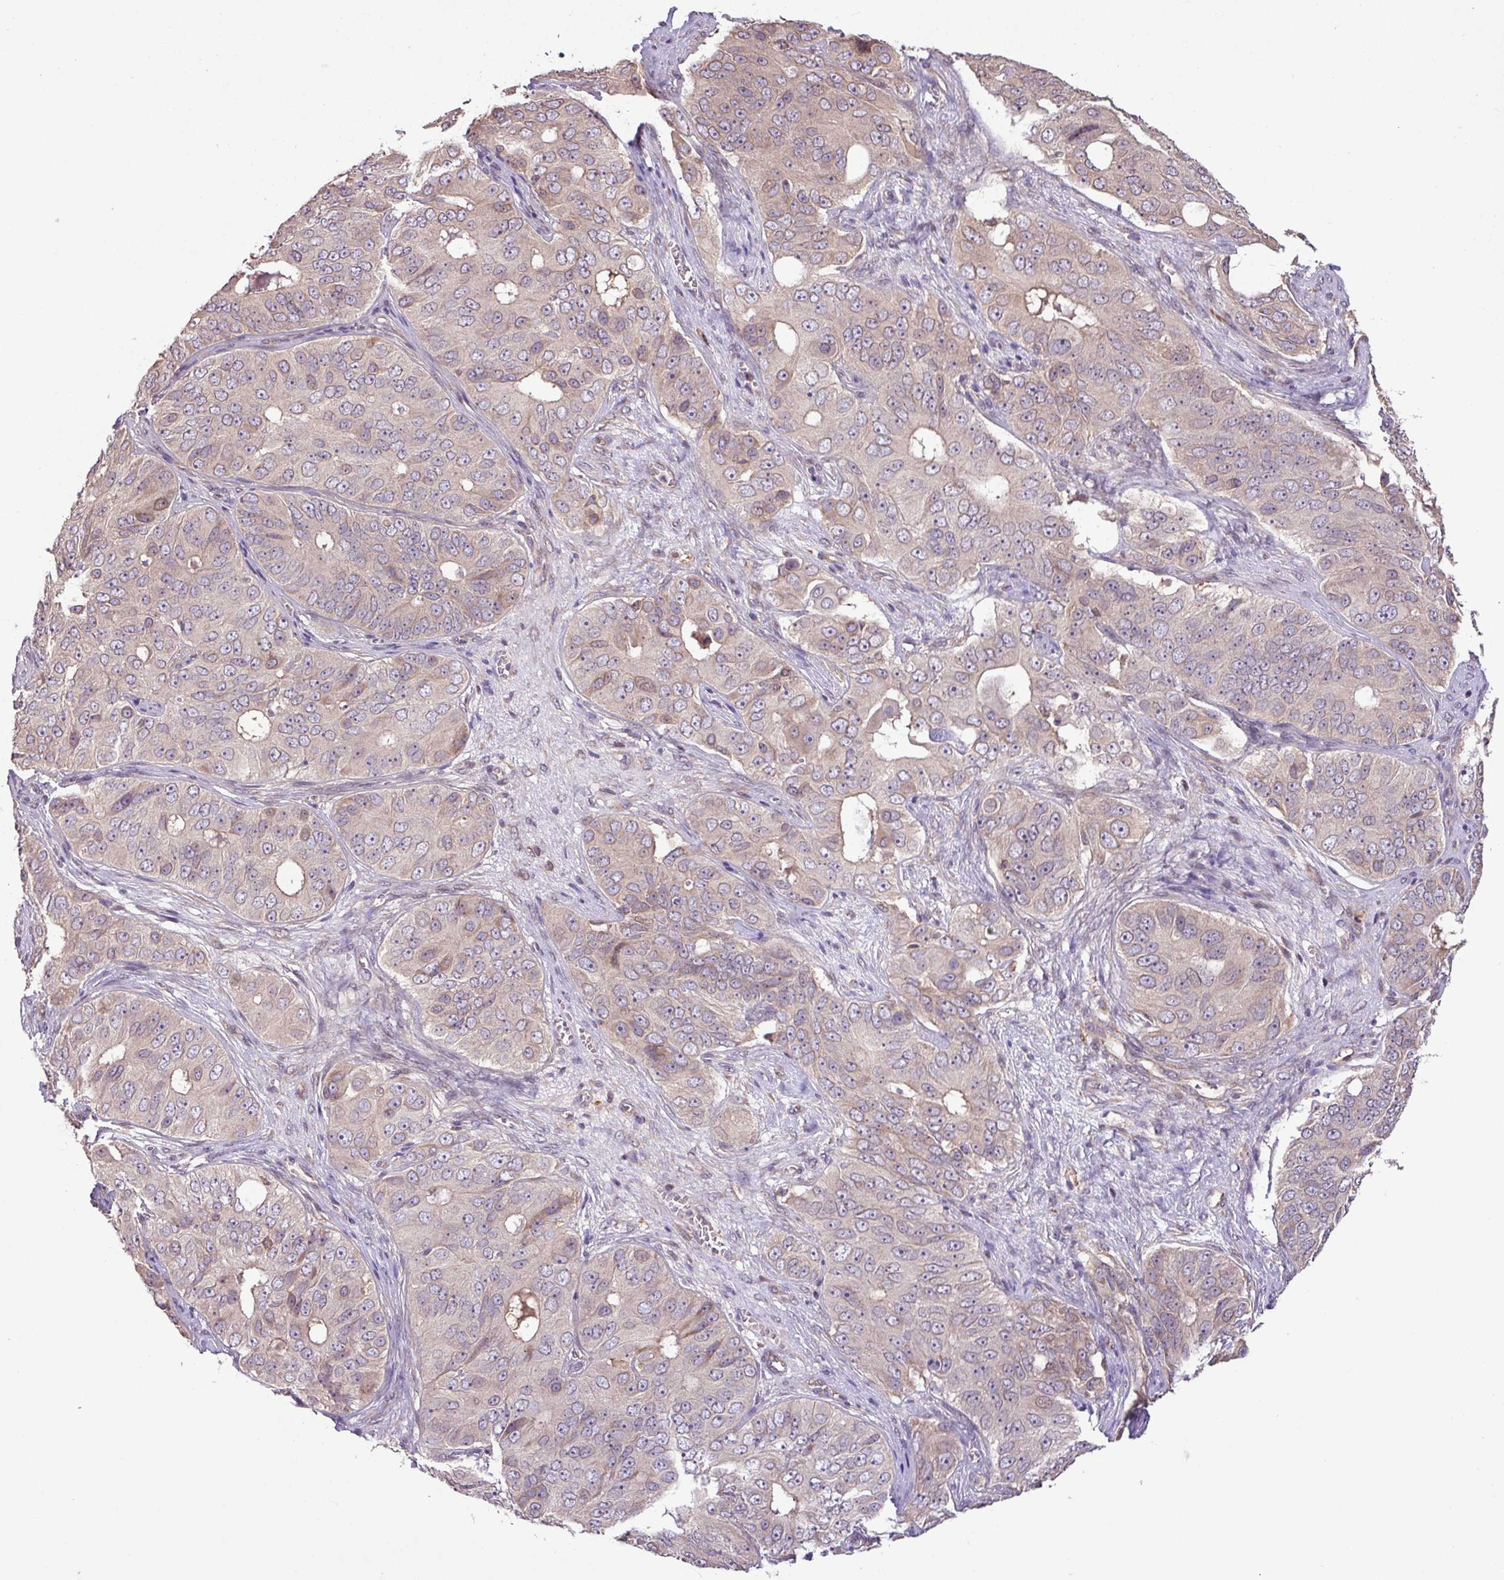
{"staining": {"intensity": "weak", "quantity": "<25%", "location": "cytoplasmic/membranous"}, "tissue": "ovarian cancer", "cell_type": "Tumor cells", "image_type": "cancer", "snomed": [{"axis": "morphology", "description": "Carcinoma, endometroid"}, {"axis": "topography", "description": "Ovary"}], "caption": "The immunohistochemistry image has no significant positivity in tumor cells of ovarian endometroid carcinoma tissue.", "gene": "ARHGEF25", "patient": {"sex": "female", "age": 51}}